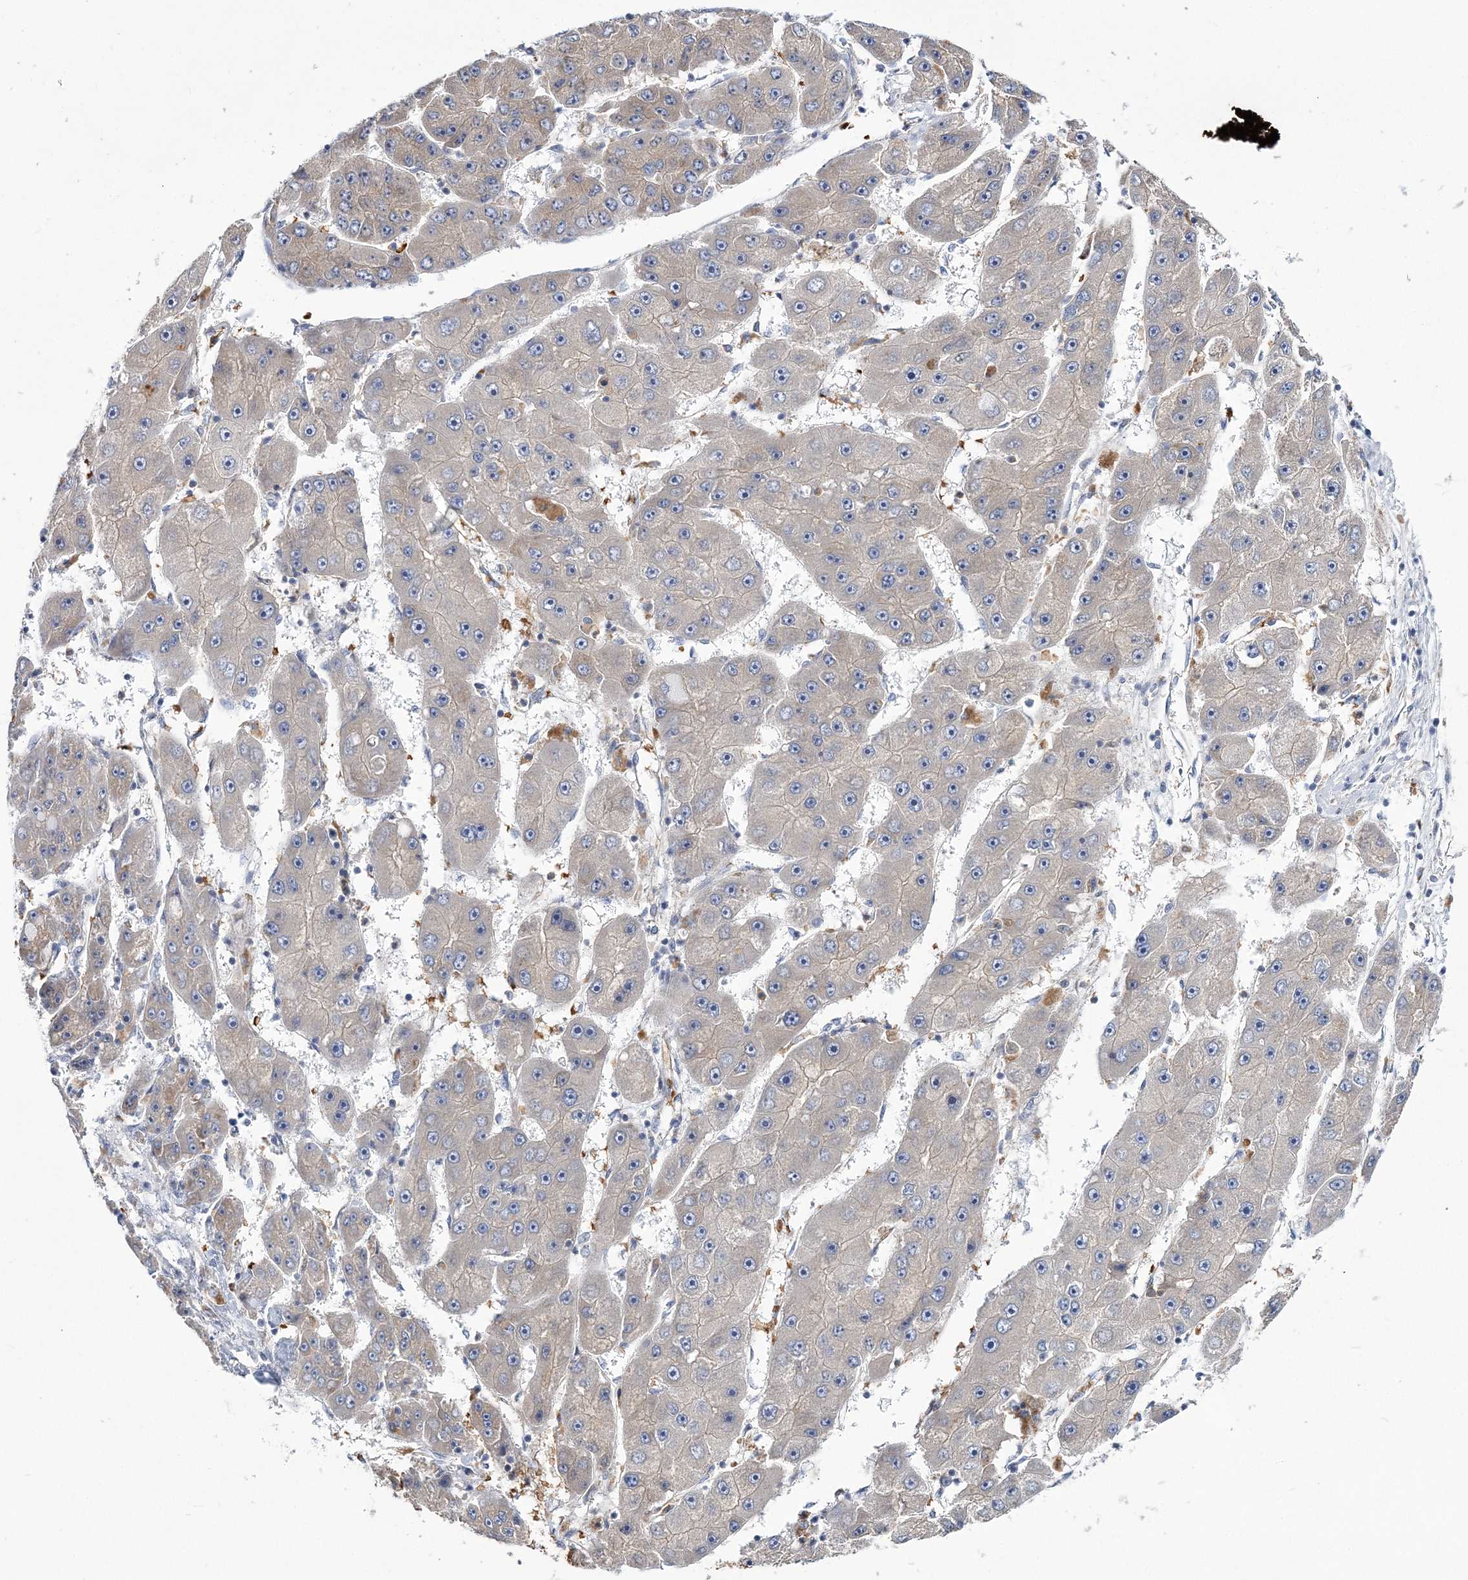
{"staining": {"intensity": "negative", "quantity": "none", "location": "none"}, "tissue": "liver cancer", "cell_type": "Tumor cells", "image_type": "cancer", "snomed": [{"axis": "morphology", "description": "Carcinoma, Hepatocellular, NOS"}, {"axis": "topography", "description": "Liver"}], "caption": "Immunohistochemical staining of hepatocellular carcinoma (liver) shows no significant expression in tumor cells.", "gene": "ATP11B", "patient": {"sex": "female", "age": 61}}